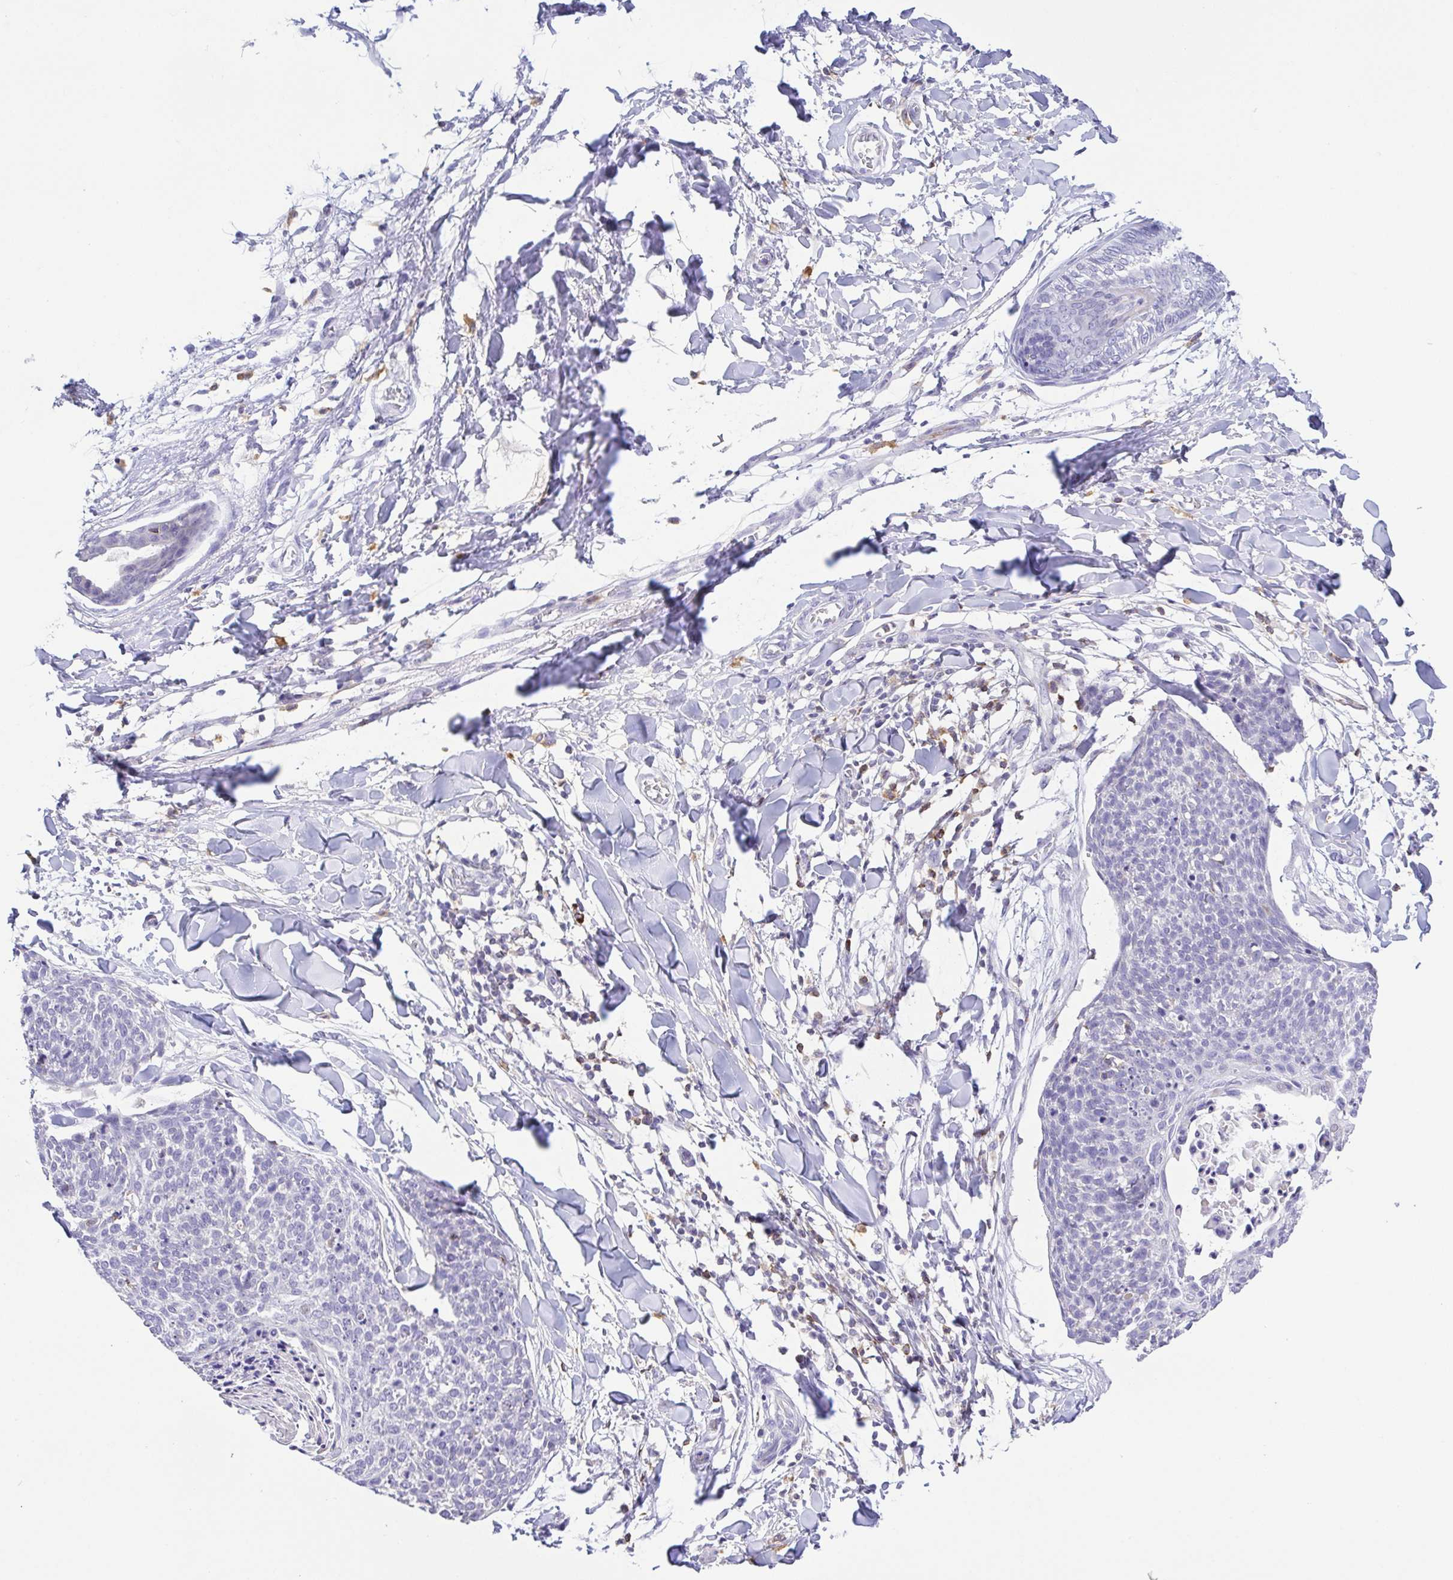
{"staining": {"intensity": "negative", "quantity": "none", "location": "none"}, "tissue": "skin cancer", "cell_type": "Tumor cells", "image_type": "cancer", "snomed": [{"axis": "morphology", "description": "Squamous cell carcinoma, NOS"}, {"axis": "topography", "description": "Skin"}, {"axis": "topography", "description": "Vulva"}], "caption": "This photomicrograph is of skin squamous cell carcinoma stained with immunohistochemistry to label a protein in brown with the nuclei are counter-stained blue. There is no expression in tumor cells.", "gene": "PGLYRP1", "patient": {"sex": "female", "age": 75}}